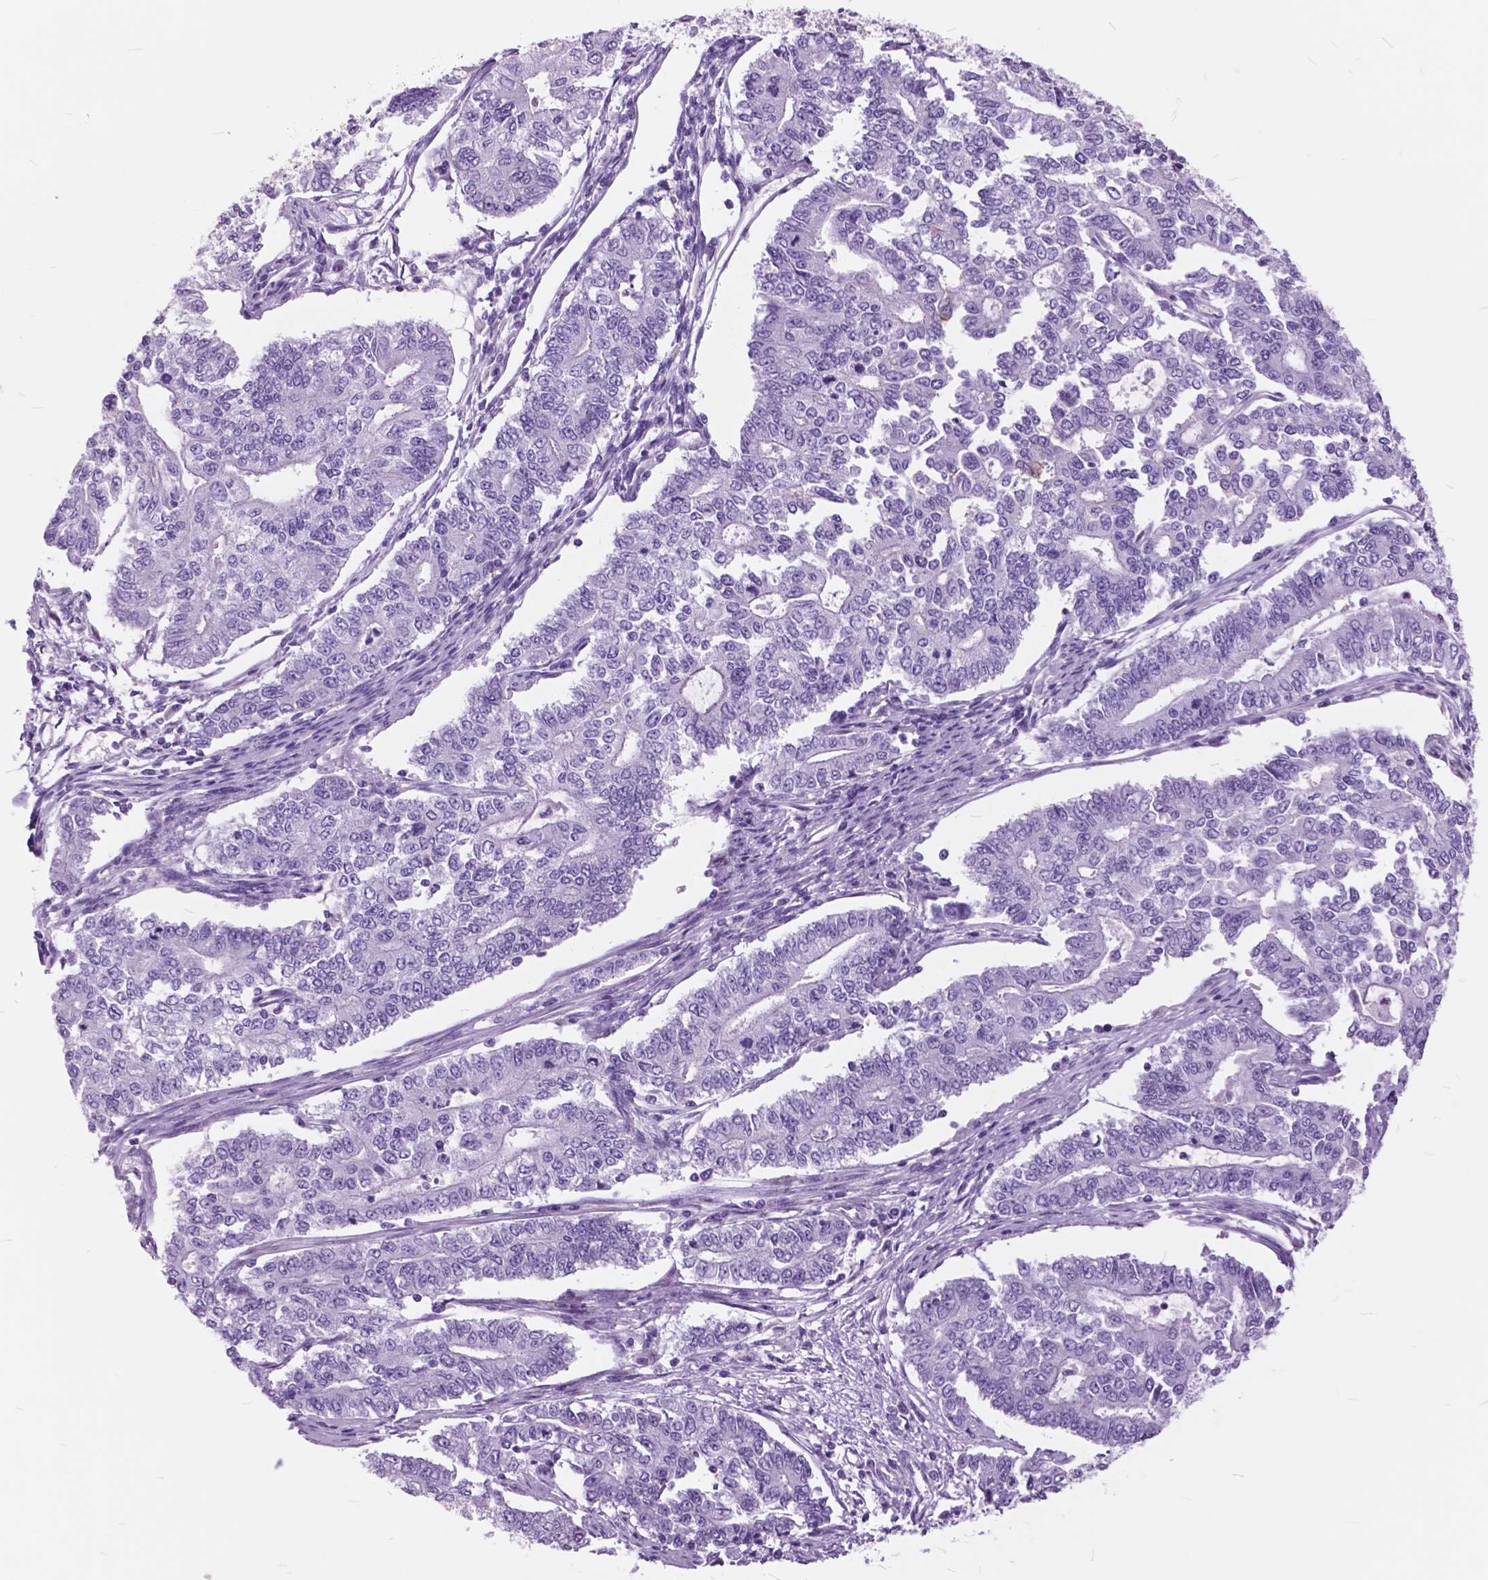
{"staining": {"intensity": "negative", "quantity": "none", "location": "none"}, "tissue": "endometrial cancer", "cell_type": "Tumor cells", "image_type": "cancer", "snomed": [{"axis": "morphology", "description": "Adenocarcinoma, NOS"}, {"axis": "topography", "description": "Uterus"}], "caption": "This micrograph is of endometrial adenocarcinoma stained with immunohistochemistry to label a protein in brown with the nuclei are counter-stained blue. There is no positivity in tumor cells.", "gene": "GDF9", "patient": {"sex": "female", "age": 59}}